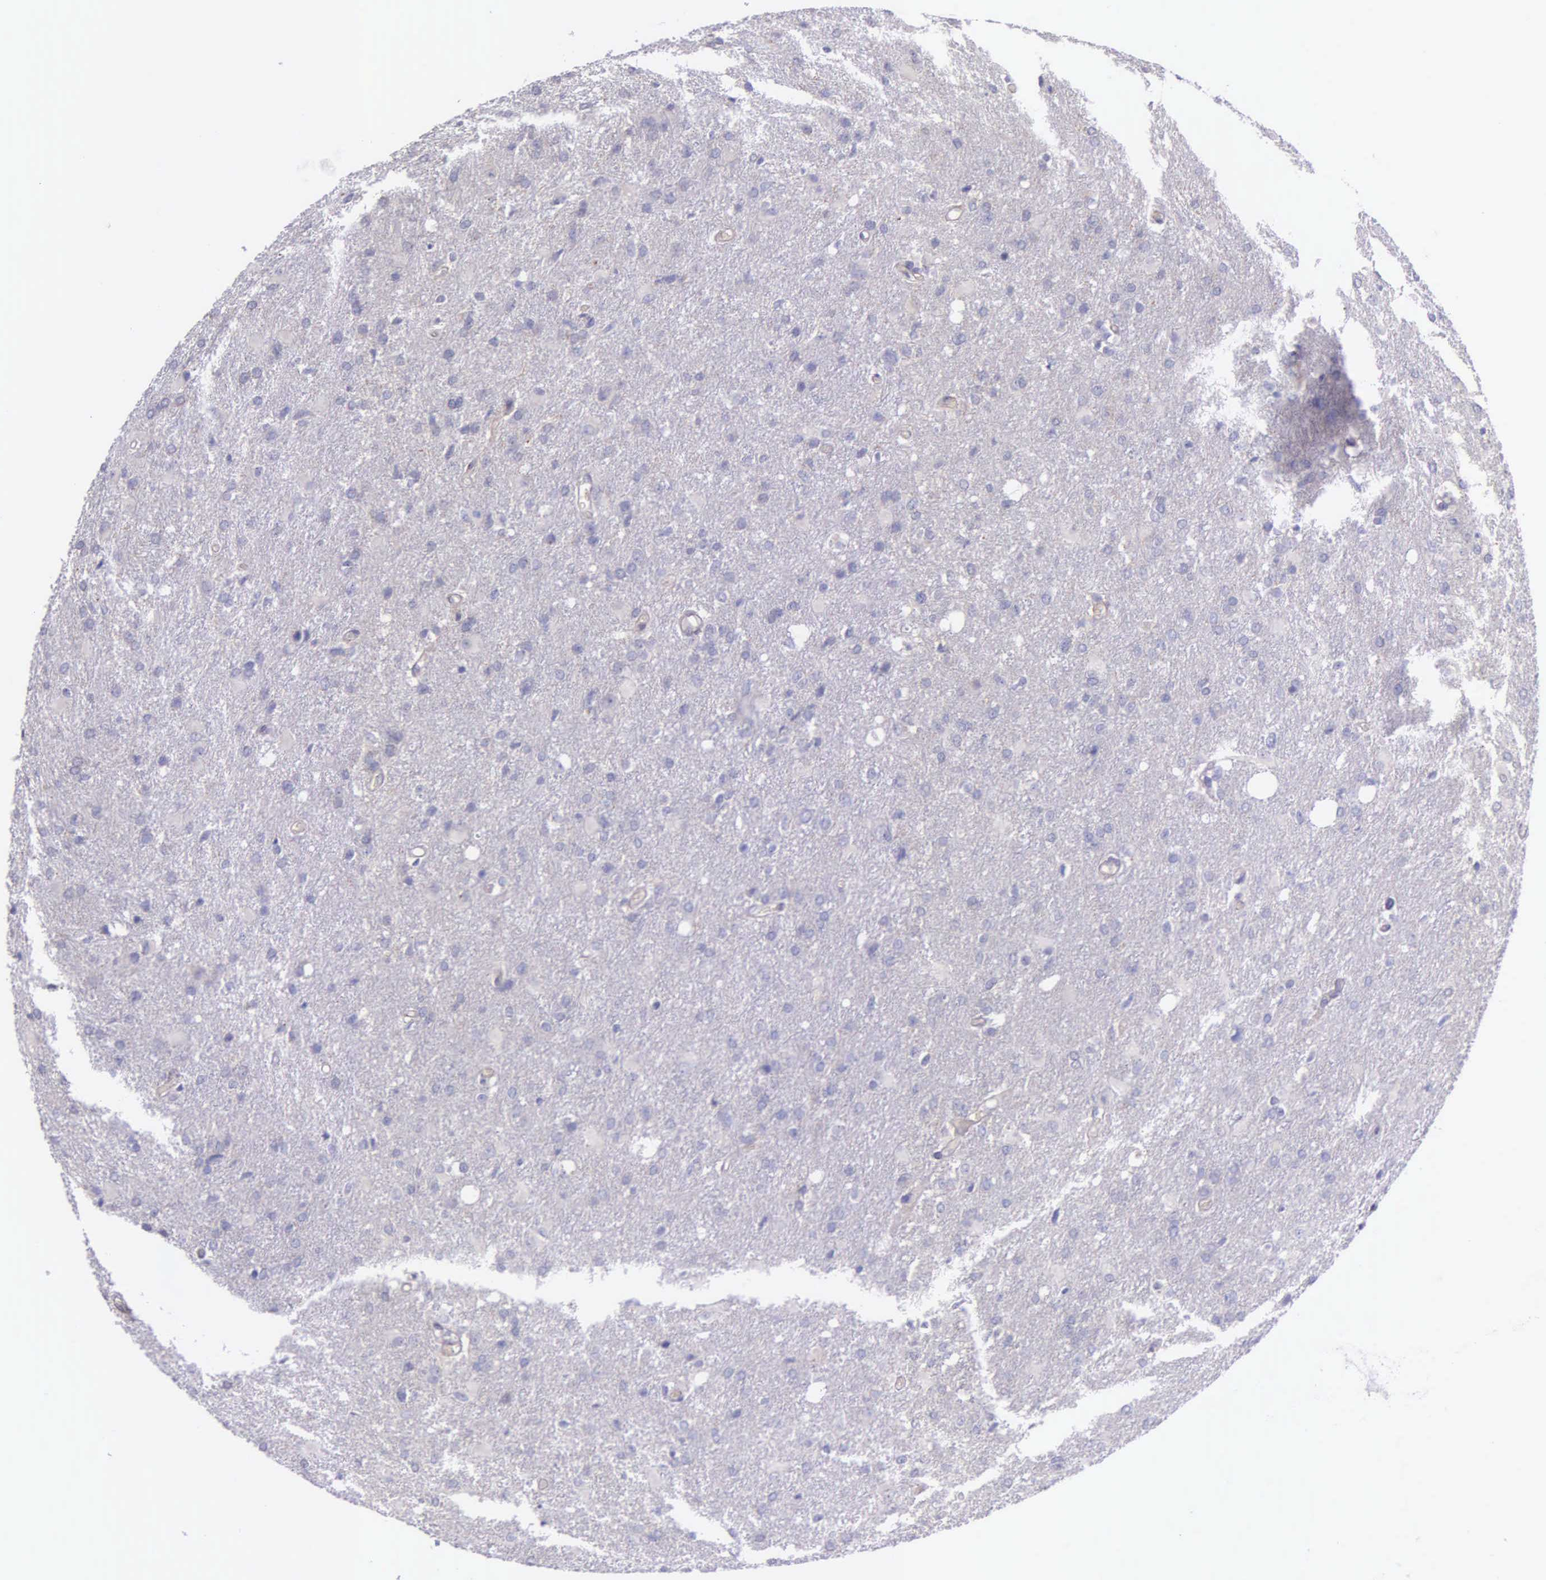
{"staining": {"intensity": "negative", "quantity": "none", "location": "none"}, "tissue": "glioma", "cell_type": "Tumor cells", "image_type": "cancer", "snomed": [{"axis": "morphology", "description": "Glioma, malignant, High grade"}, {"axis": "topography", "description": "Brain"}], "caption": "Malignant glioma (high-grade) was stained to show a protein in brown. There is no significant positivity in tumor cells. (Stains: DAB immunohistochemistry with hematoxylin counter stain, Microscopy: brightfield microscopy at high magnification).", "gene": "THSD7A", "patient": {"sex": "male", "age": 68}}